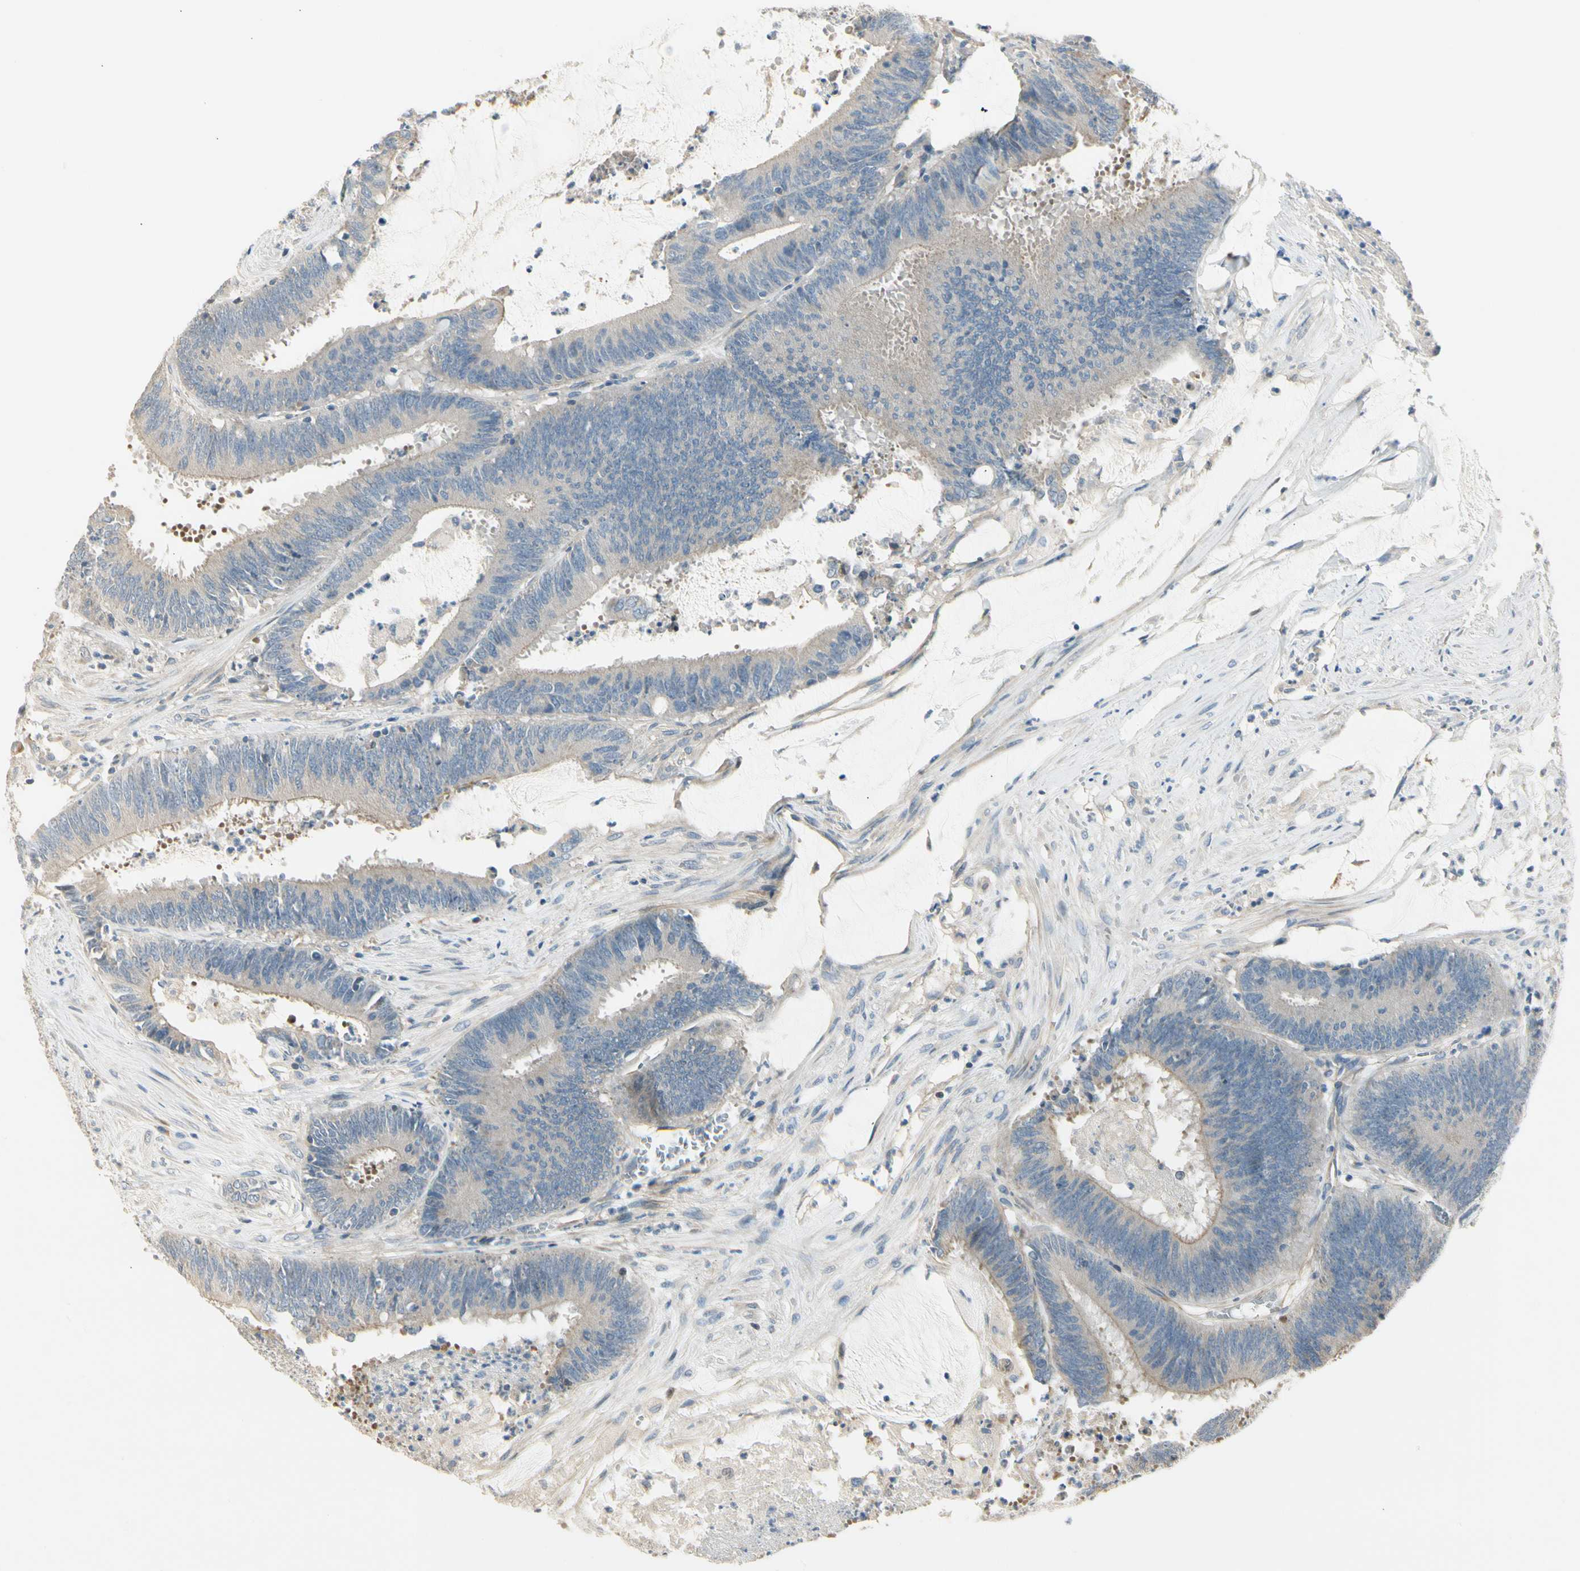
{"staining": {"intensity": "negative", "quantity": "none", "location": "none"}, "tissue": "colorectal cancer", "cell_type": "Tumor cells", "image_type": "cancer", "snomed": [{"axis": "morphology", "description": "Adenocarcinoma, NOS"}, {"axis": "topography", "description": "Rectum"}], "caption": "High magnification brightfield microscopy of adenocarcinoma (colorectal) stained with DAB (brown) and counterstained with hematoxylin (blue): tumor cells show no significant staining. (Brightfield microscopy of DAB (3,3'-diaminobenzidine) immunohistochemistry at high magnification).", "gene": "ADGRA3", "patient": {"sex": "female", "age": 66}}